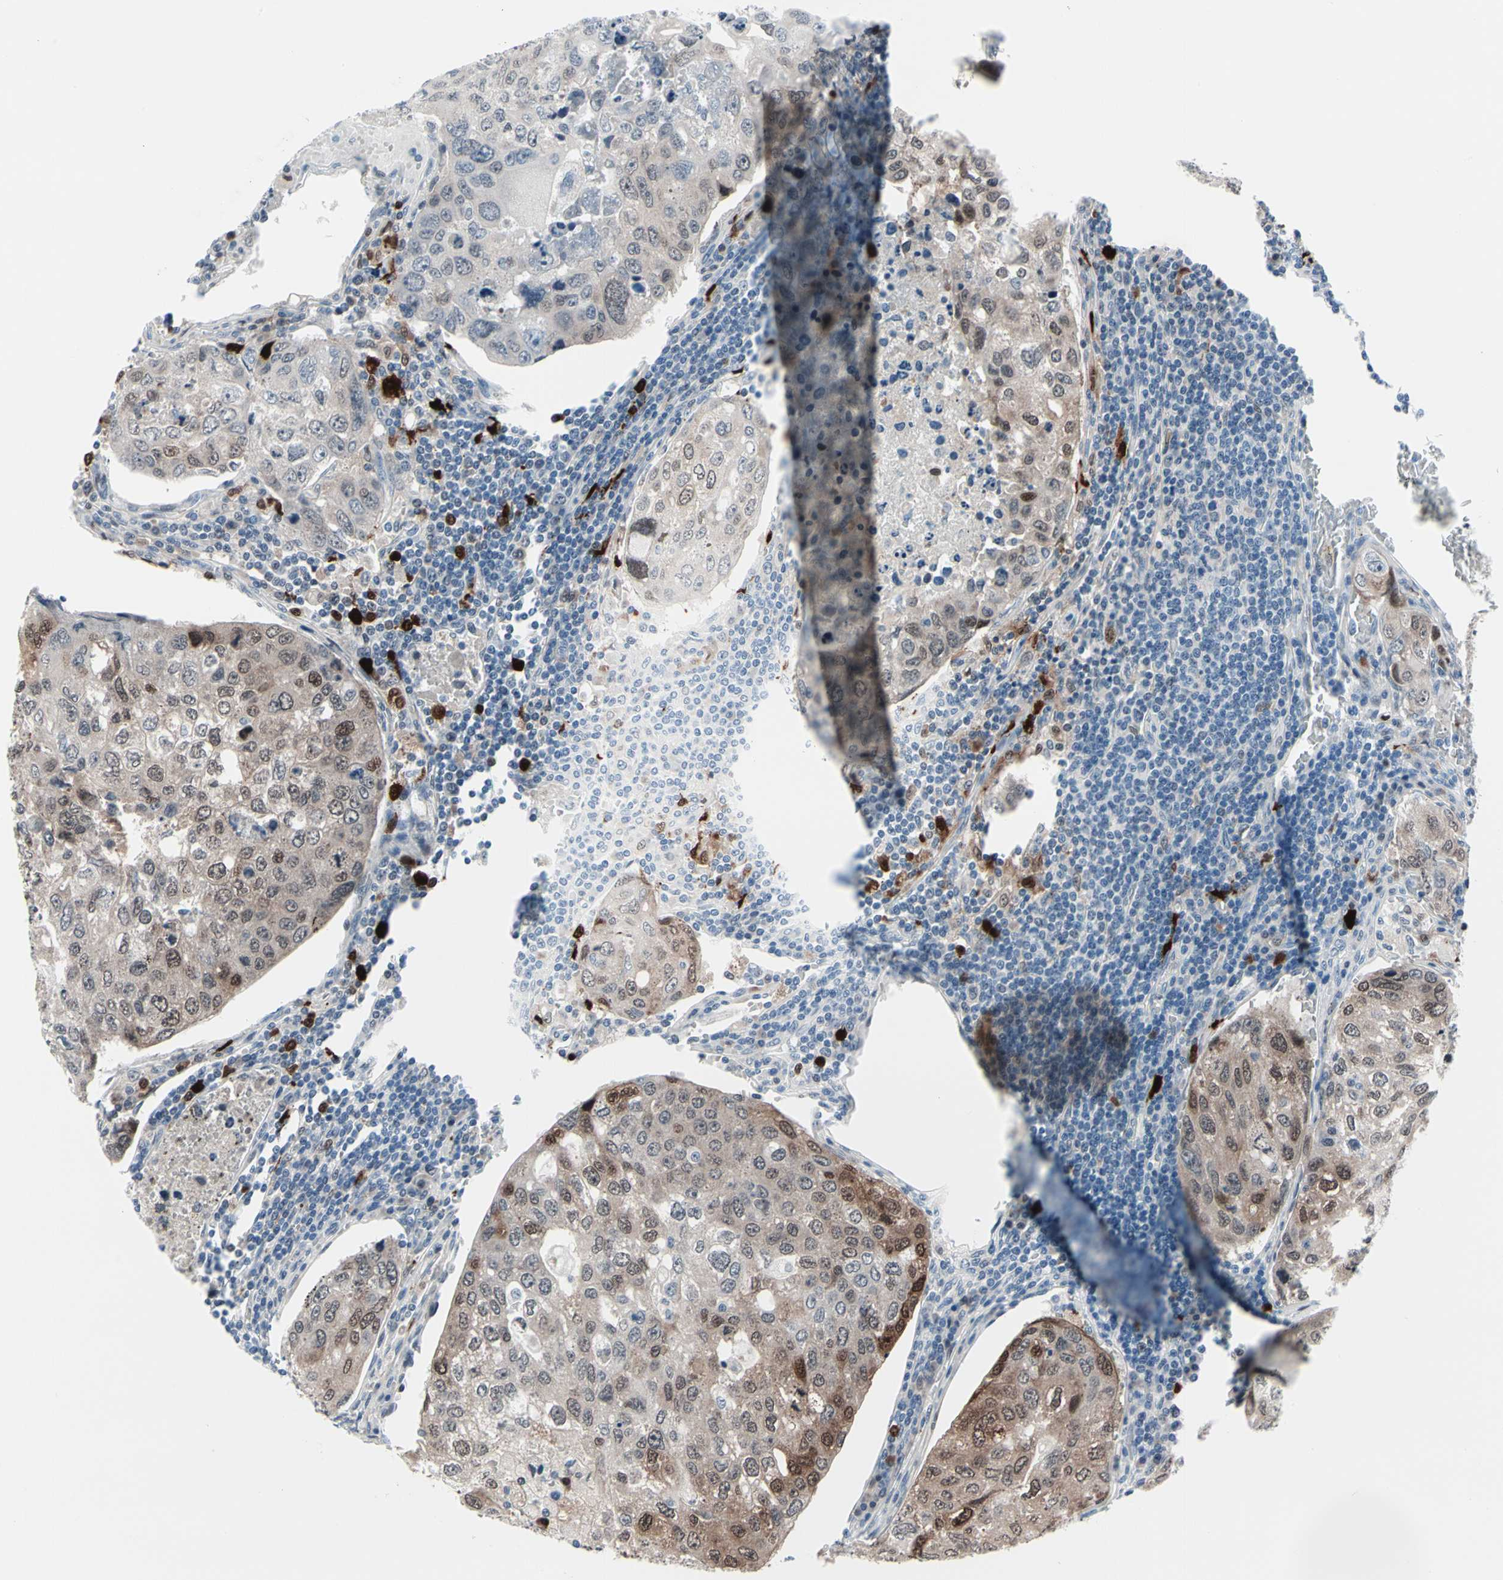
{"staining": {"intensity": "moderate", "quantity": "<25%", "location": "cytoplasmic/membranous,nuclear"}, "tissue": "urothelial cancer", "cell_type": "Tumor cells", "image_type": "cancer", "snomed": [{"axis": "morphology", "description": "Urothelial carcinoma, High grade"}, {"axis": "topography", "description": "Lymph node"}, {"axis": "topography", "description": "Urinary bladder"}], "caption": "Immunohistochemistry (IHC) staining of high-grade urothelial carcinoma, which displays low levels of moderate cytoplasmic/membranous and nuclear expression in approximately <25% of tumor cells indicating moderate cytoplasmic/membranous and nuclear protein positivity. The staining was performed using DAB (3,3'-diaminobenzidine) (brown) for protein detection and nuclei were counterstained in hematoxylin (blue).", "gene": "TXN", "patient": {"sex": "male", "age": 51}}